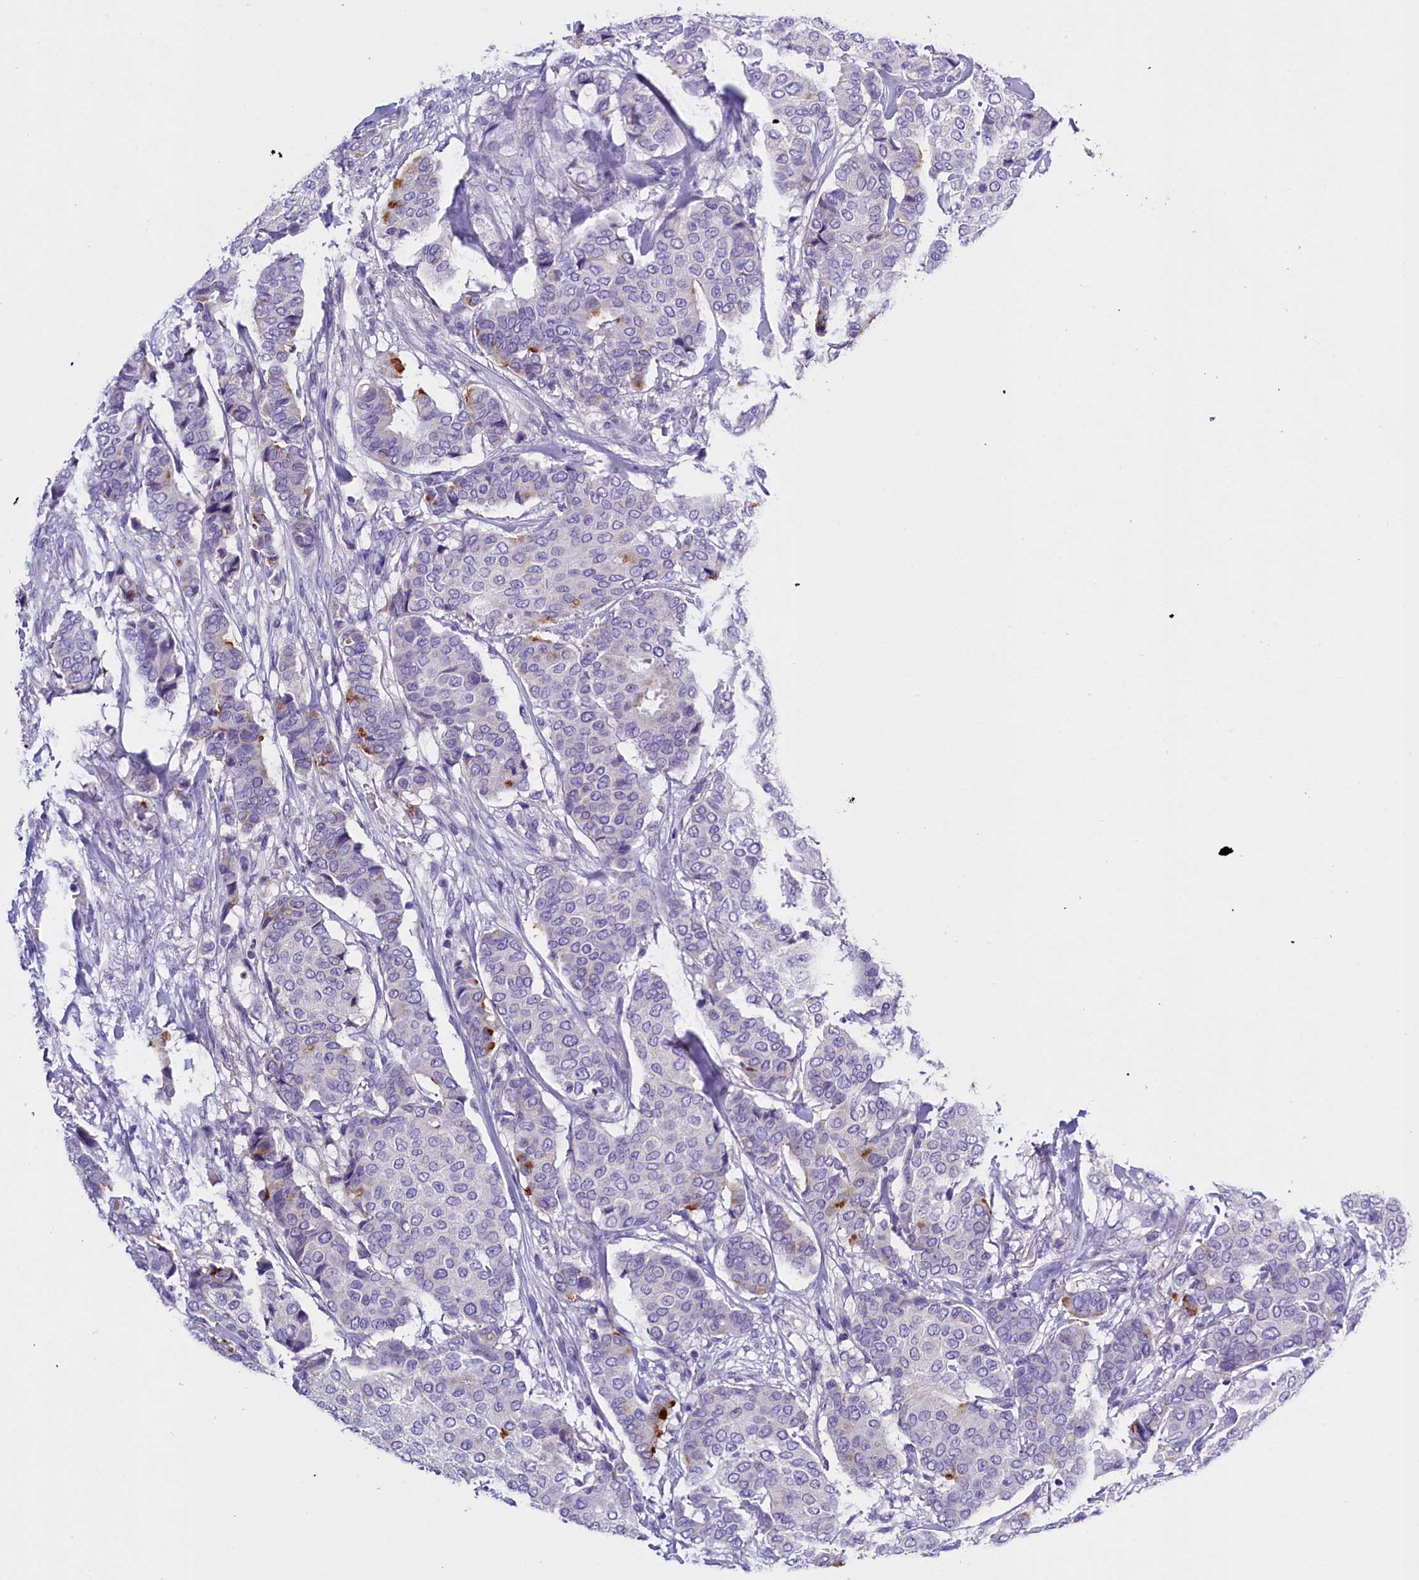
{"staining": {"intensity": "negative", "quantity": "none", "location": "none"}, "tissue": "breast cancer", "cell_type": "Tumor cells", "image_type": "cancer", "snomed": [{"axis": "morphology", "description": "Duct carcinoma"}, {"axis": "topography", "description": "Breast"}], "caption": "Immunohistochemistry micrograph of breast cancer stained for a protein (brown), which displays no positivity in tumor cells. (DAB immunohistochemistry (IHC) visualized using brightfield microscopy, high magnification).", "gene": "RTTN", "patient": {"sex": "female", "age": 75}}